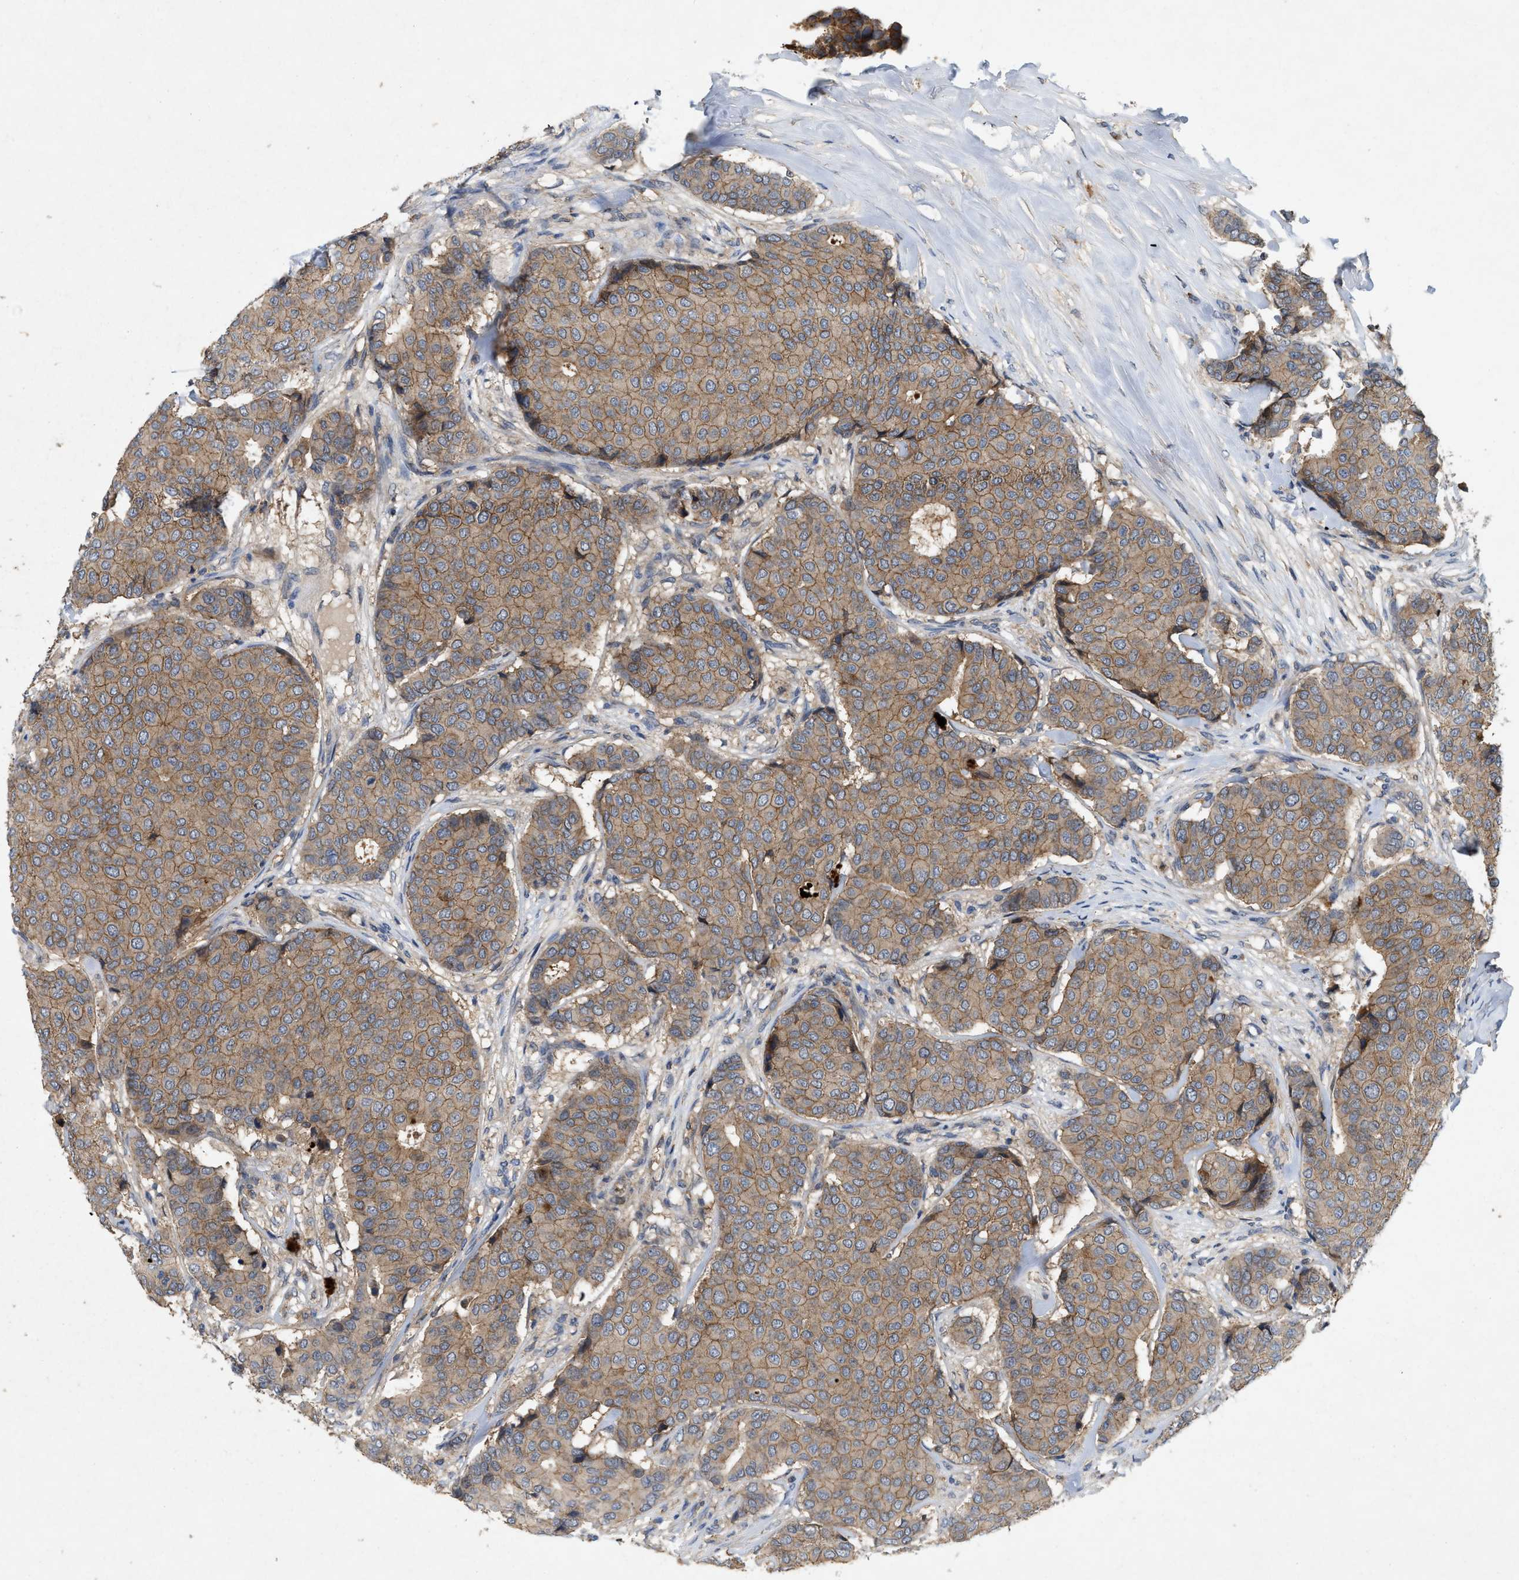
{"staining": {"intensity": "moderate", "quantity": ">75%", "location": "cytoplasmic/membranous"}, "tissue": "breast cancer", "cell_type": "Tumor cells", "image_type": "cancer", "snomed": [{"axis": "morphology", "description": "Duct carcinoma"}, {"axis": "topography", "description": "Breast"}], "caption": "Intraductal carcinoma (breast) stained with DAB immunohistochemistry (IHC) shows medium levels of moderate cytoplasmic/membranous expression in approximately >75% of tumor cells.", "gene": "LPAR2", "patient": {"sex": "female", "age": 75}}